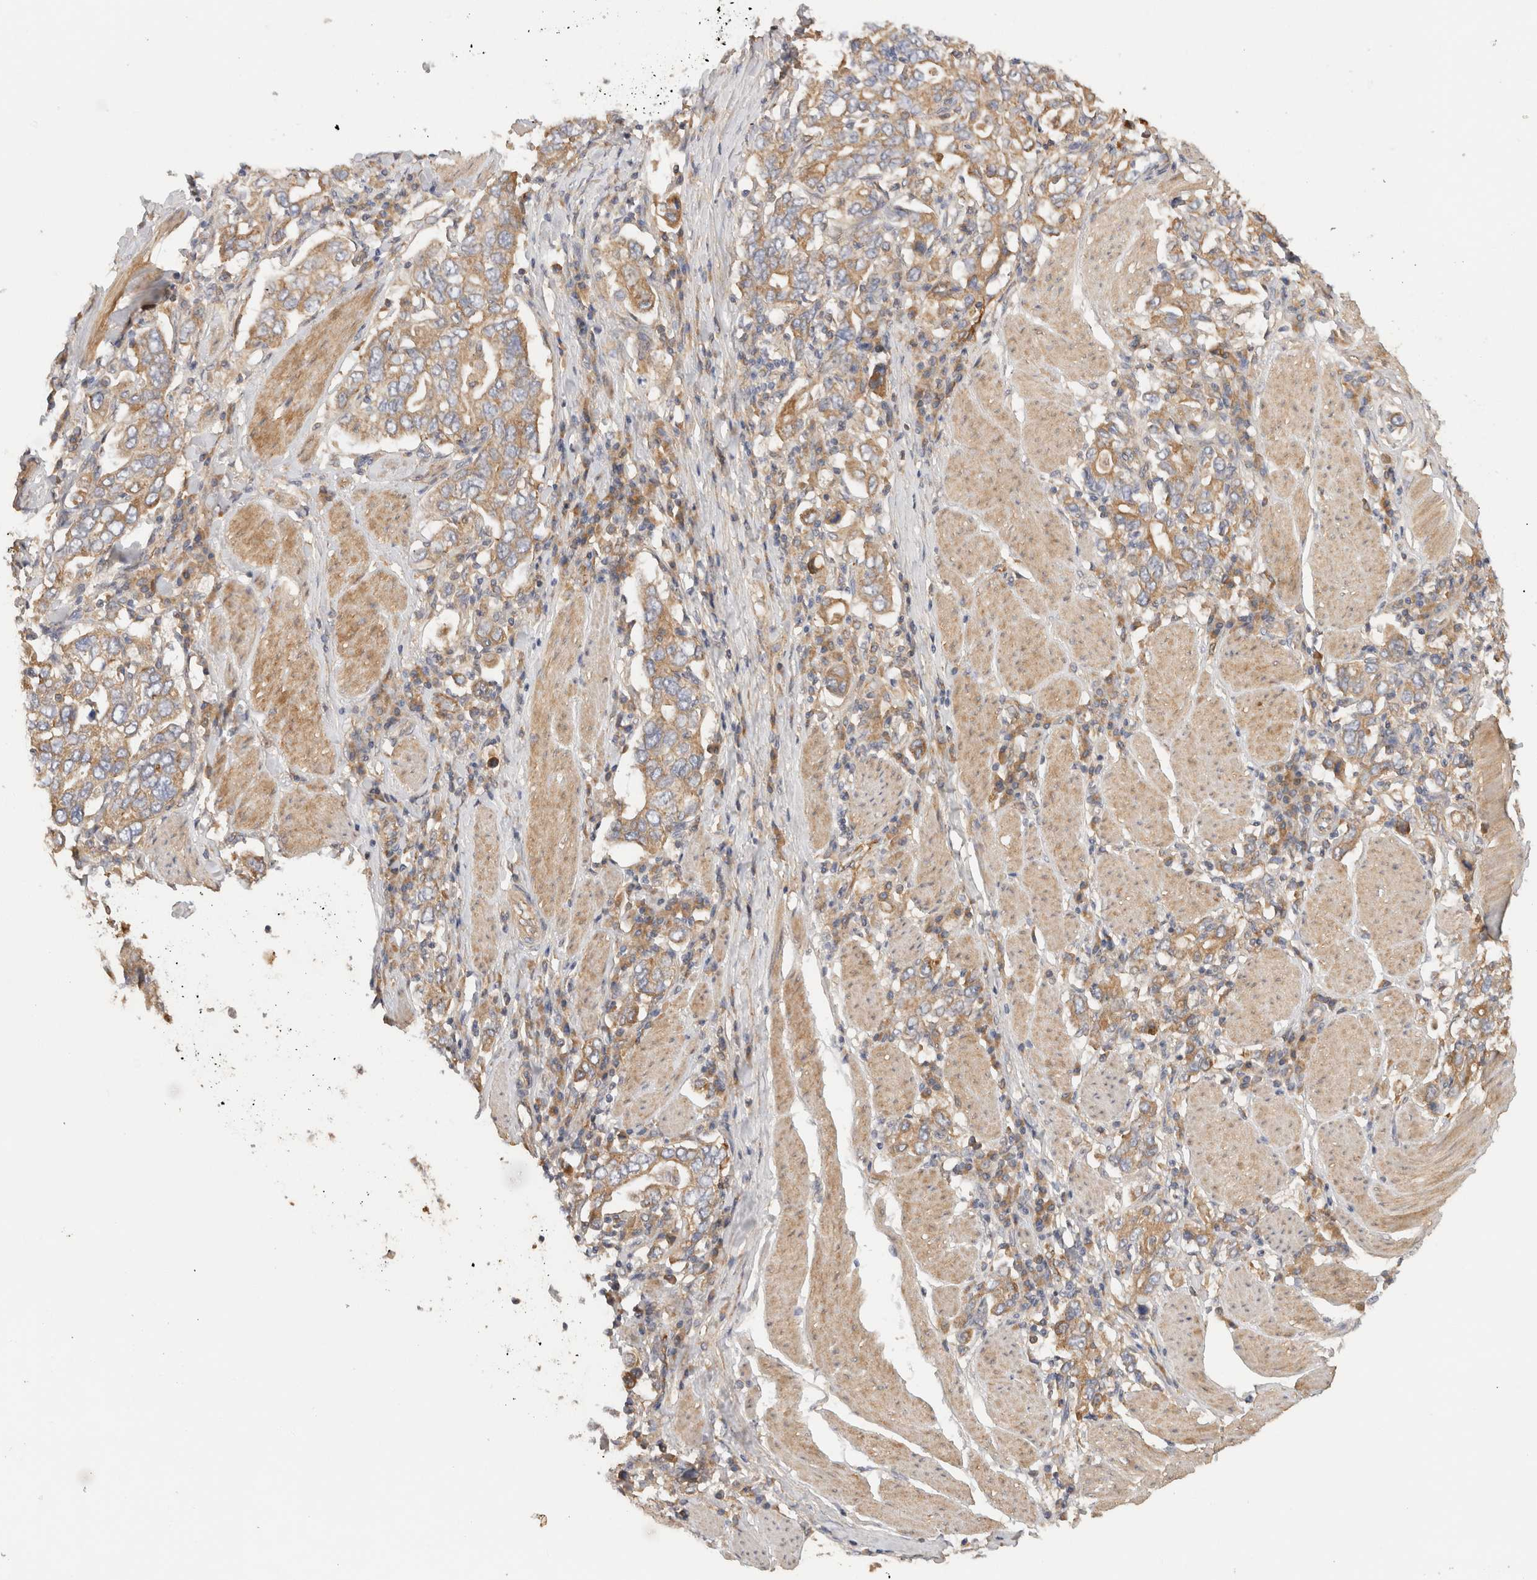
{"staining": {"intensity": "moderate", "quantity": ">75%", "location": "cytoplasmic/membranous"}, "tissue": "stomach cancer", "cell_type": "Tumor cells", "image_type": "cancer", "snomed": [{"axis": "morphology", "description": "Adenocarcinoma, NOS"}, {"axis": "topography", "description": "Stomach, upper"}], "caption": "A brown stain shows moderate cytoplasmic/membranous staining of a protein in human stomach cancer tumor cells.", "gene": "SGK3", "patient": {"sex": "male", "age": 62}}